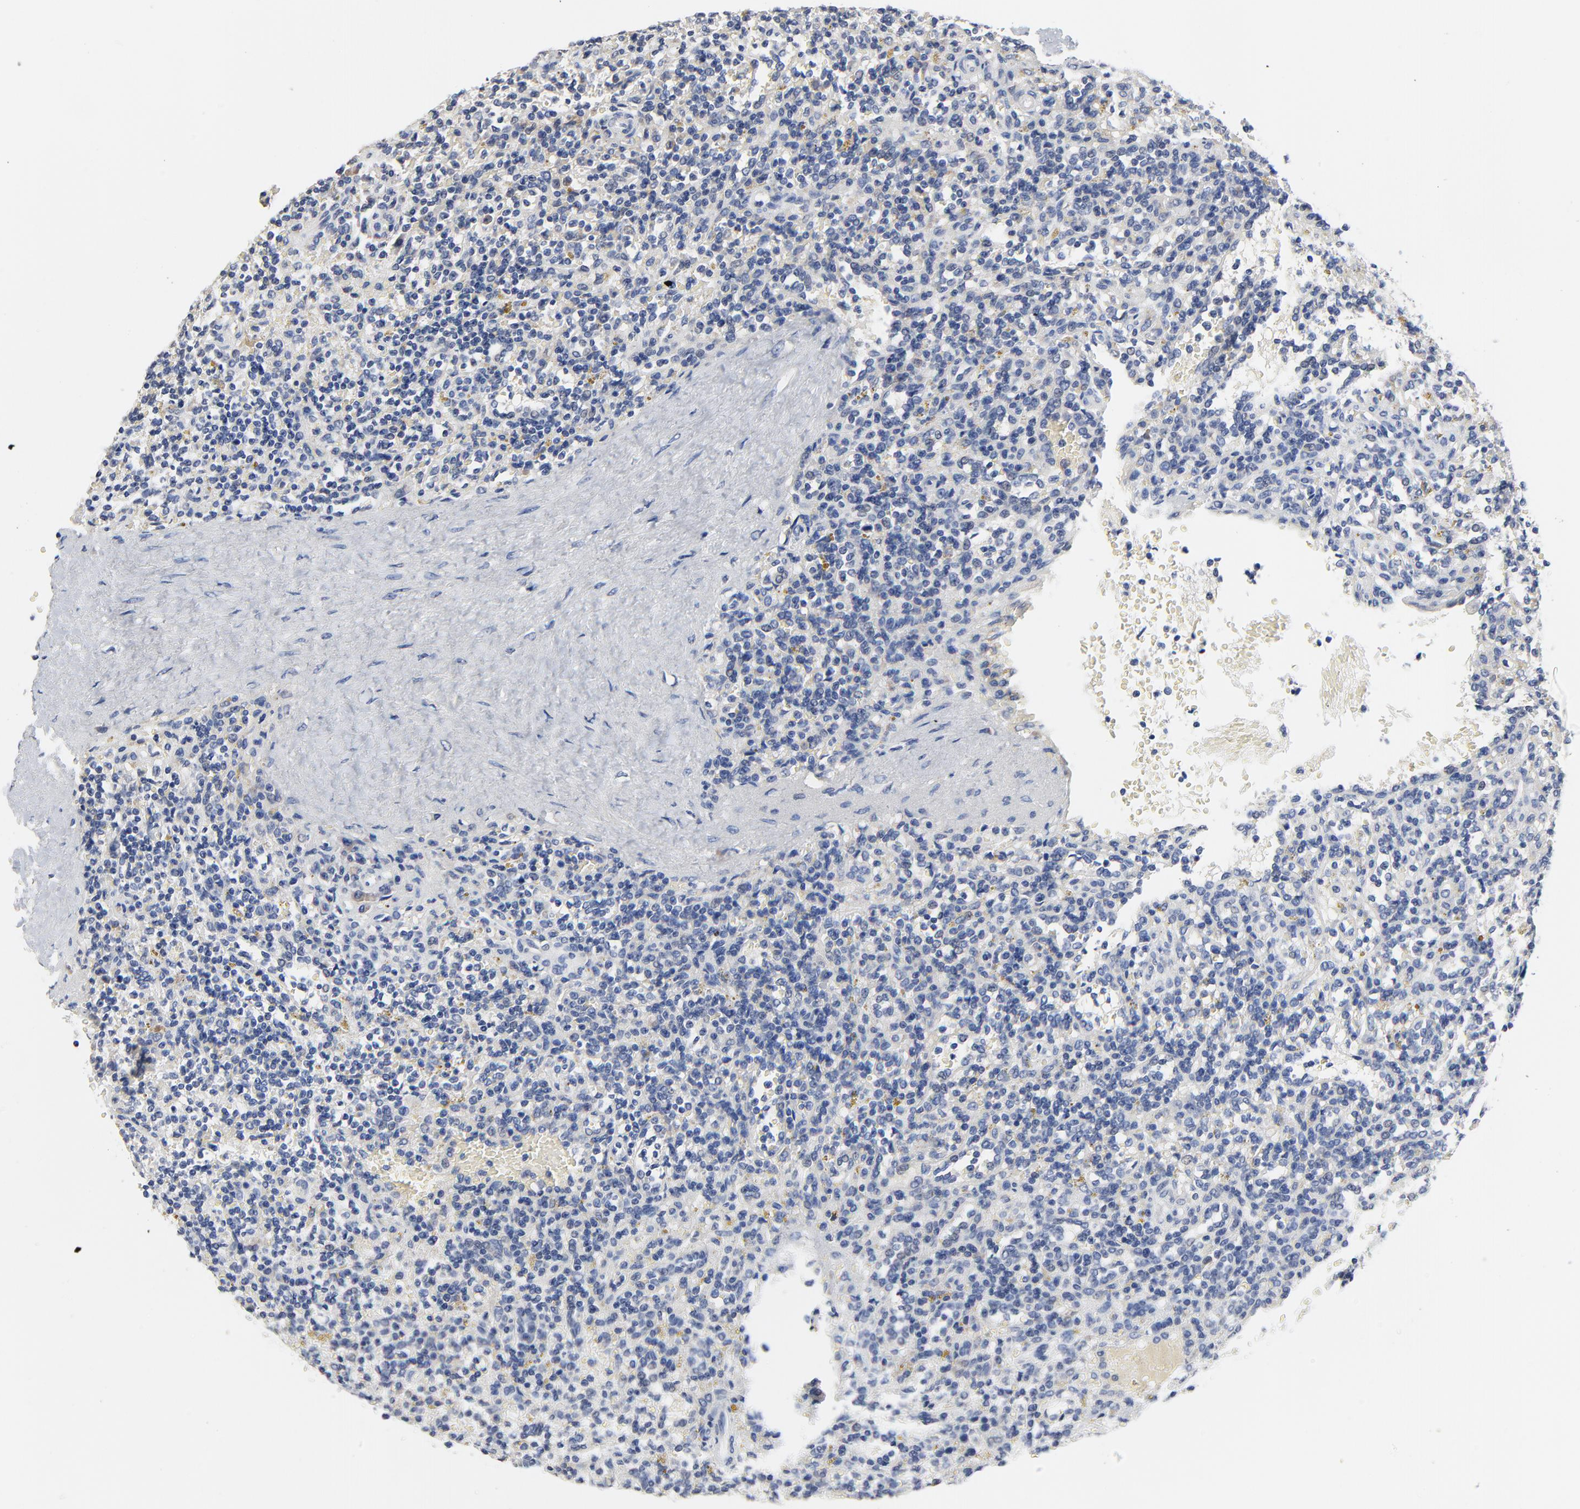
{"staining": {"intensity": "negative", "quantity": "none", "location": "none"}, "tissue": "lymphoma", "cell_type": "Tumor cells", "image_type": "cancer", "snomed": [{"axis": "morphology", "description": "Malignant lymphoma, non-Hodgkin's type, Low grade"}, {"axis": "topography", "description": "Spleen"}], "caption": "High magnification brightfield microscopy of low-grade malignant lymphoma, non-Hodgkin's type stained with DAB (brown) and counterstained with hematoxylin (blue): tumor cells show no significant positivity. (Stains: DAB (3,3'-diaminobenzidine) immunohistochemistry (IHC) with hematoxylin counter stain, Microscopy: brightfield microscopy at high magnification).", "gene": "FBXL5", "patient": {"sex": "male", "age": 67}}